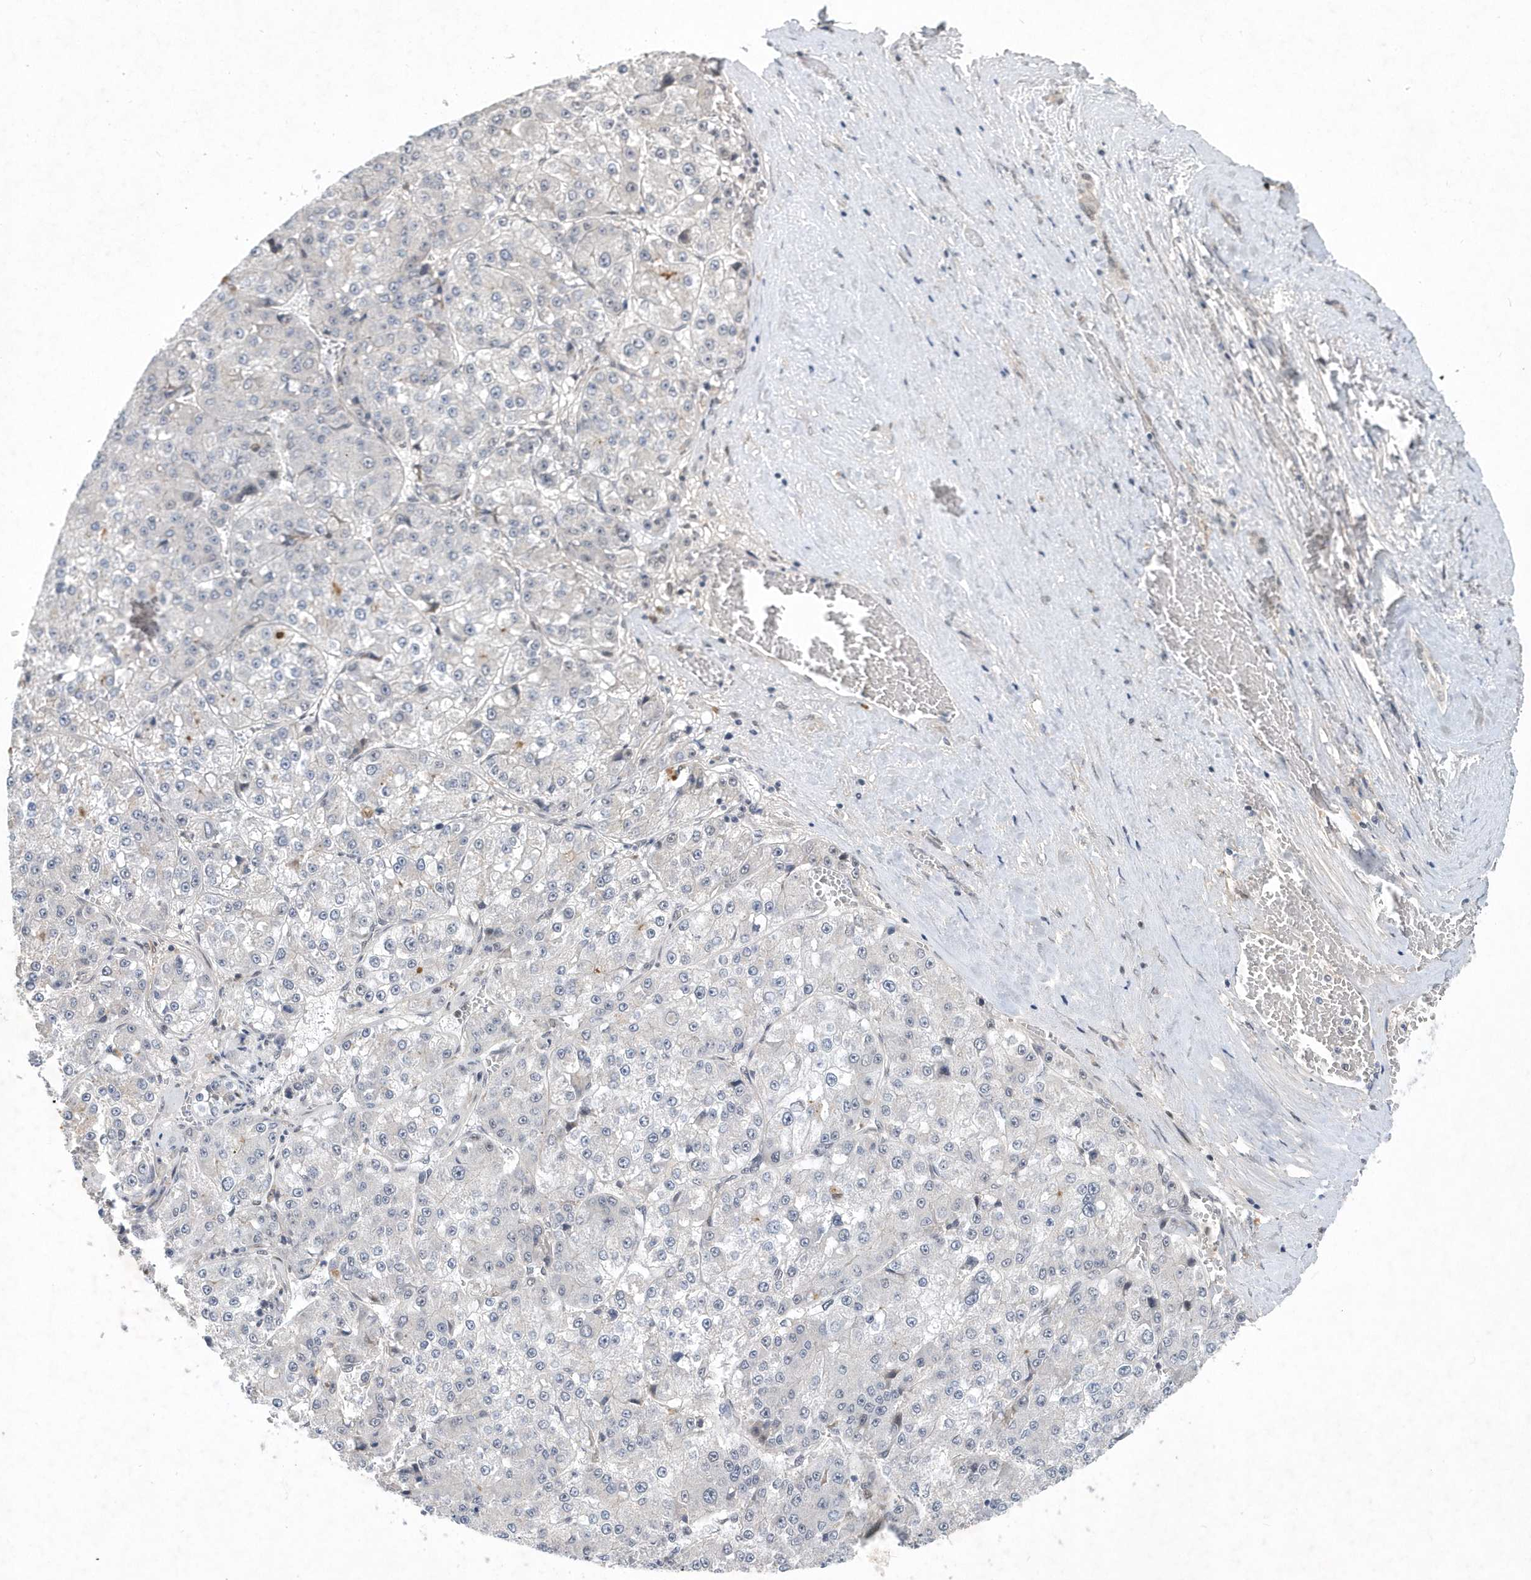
{"staining": {"intensity": "negative", "quantity": "none", "location": "none"}, "tissue": "liver cancer", "cell_type": "Tumor cells", "image_type": "cancer", "snomed": [{"axis": "morphology", "description": "Carcinoma, Hepatocellular, NOS"}, {"axis": "topography", "description": "Liver"}], "caption": "The image reveals no staining of tumor cells in hepatocellular carcinoma (liver).", "gene": "FAM217A", "patient": {"sex": "female", "age": 73}}